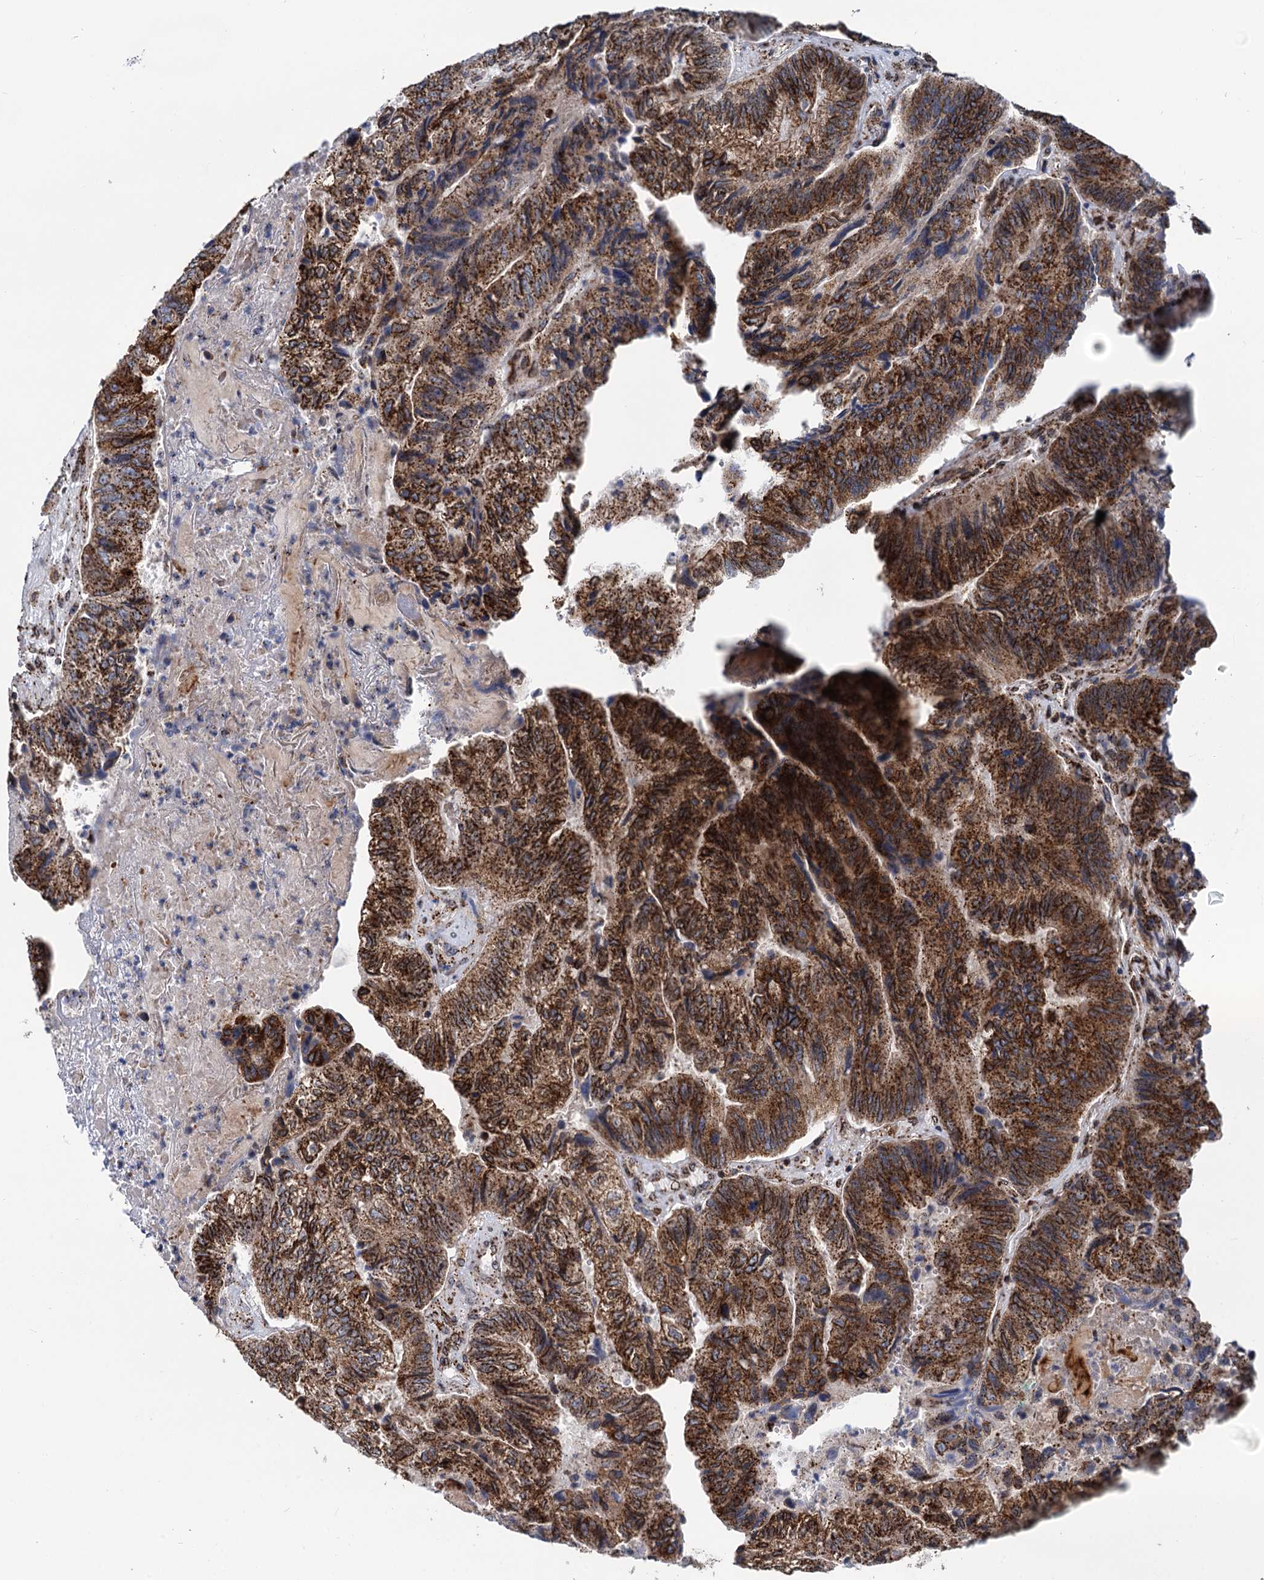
{"staining": {"intensity": "strong", "quantity": ">75%", "location": "cytoplasmic/membranous"}, "tissue": "colorectal cancer", "cell_type": "Tumor cells", "image_type": "cancer", "snomed": [{"axis": "morphology", "description": "Adenocarcinoma, NOS"}, {"axis": "topography", "description": "Colon"}], "caption": "An image of human adenocarcinoma (colorectal) stained for a protein exhibits strong cytoplasmic/membranous brown staining in tumor cells.", "gene": "SUPT20H", "patient": {"sex": "female", "age": 67}}